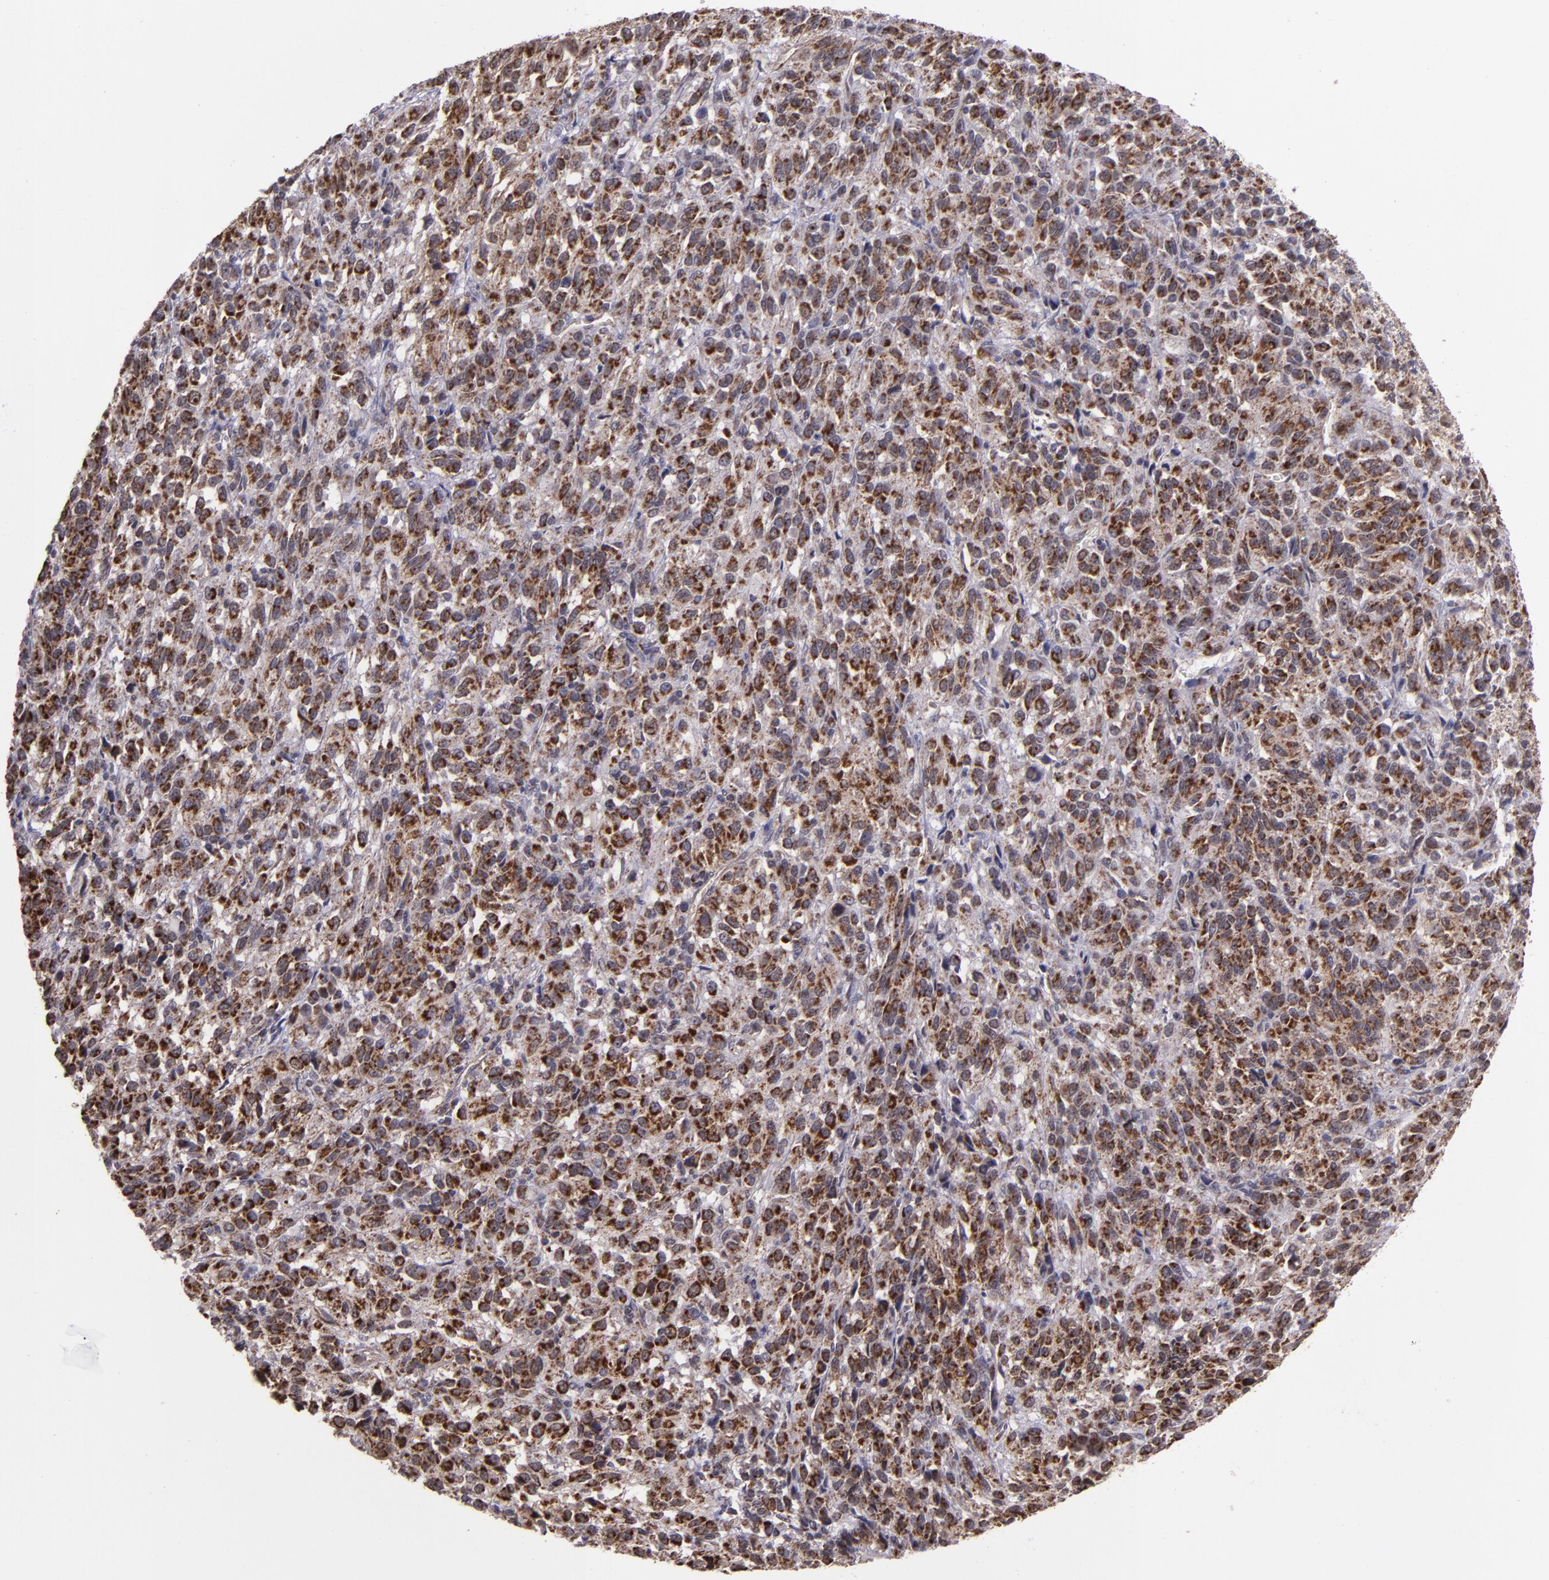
{"staining": {"intensity": "strong", "quantity": ">75%", "location": "cytoplasmic/membranous"}, "tissue": "melanoma", "cell_type": "Tumor cells", "image_type": "cancer", "snomed": [{"axis": "morphology", "description": "Malignant melanoma, Metastatic site"}, {"axis": "topography", "description": "Lung"}], "caption": "IHC (DAB) staining of melanoma exhibits strong cytoplasmic/membranous protein positivity in approximately >75% of tumor cells.", "gene": "LONP1", "patient": {"sex": "male", "age": 64}}